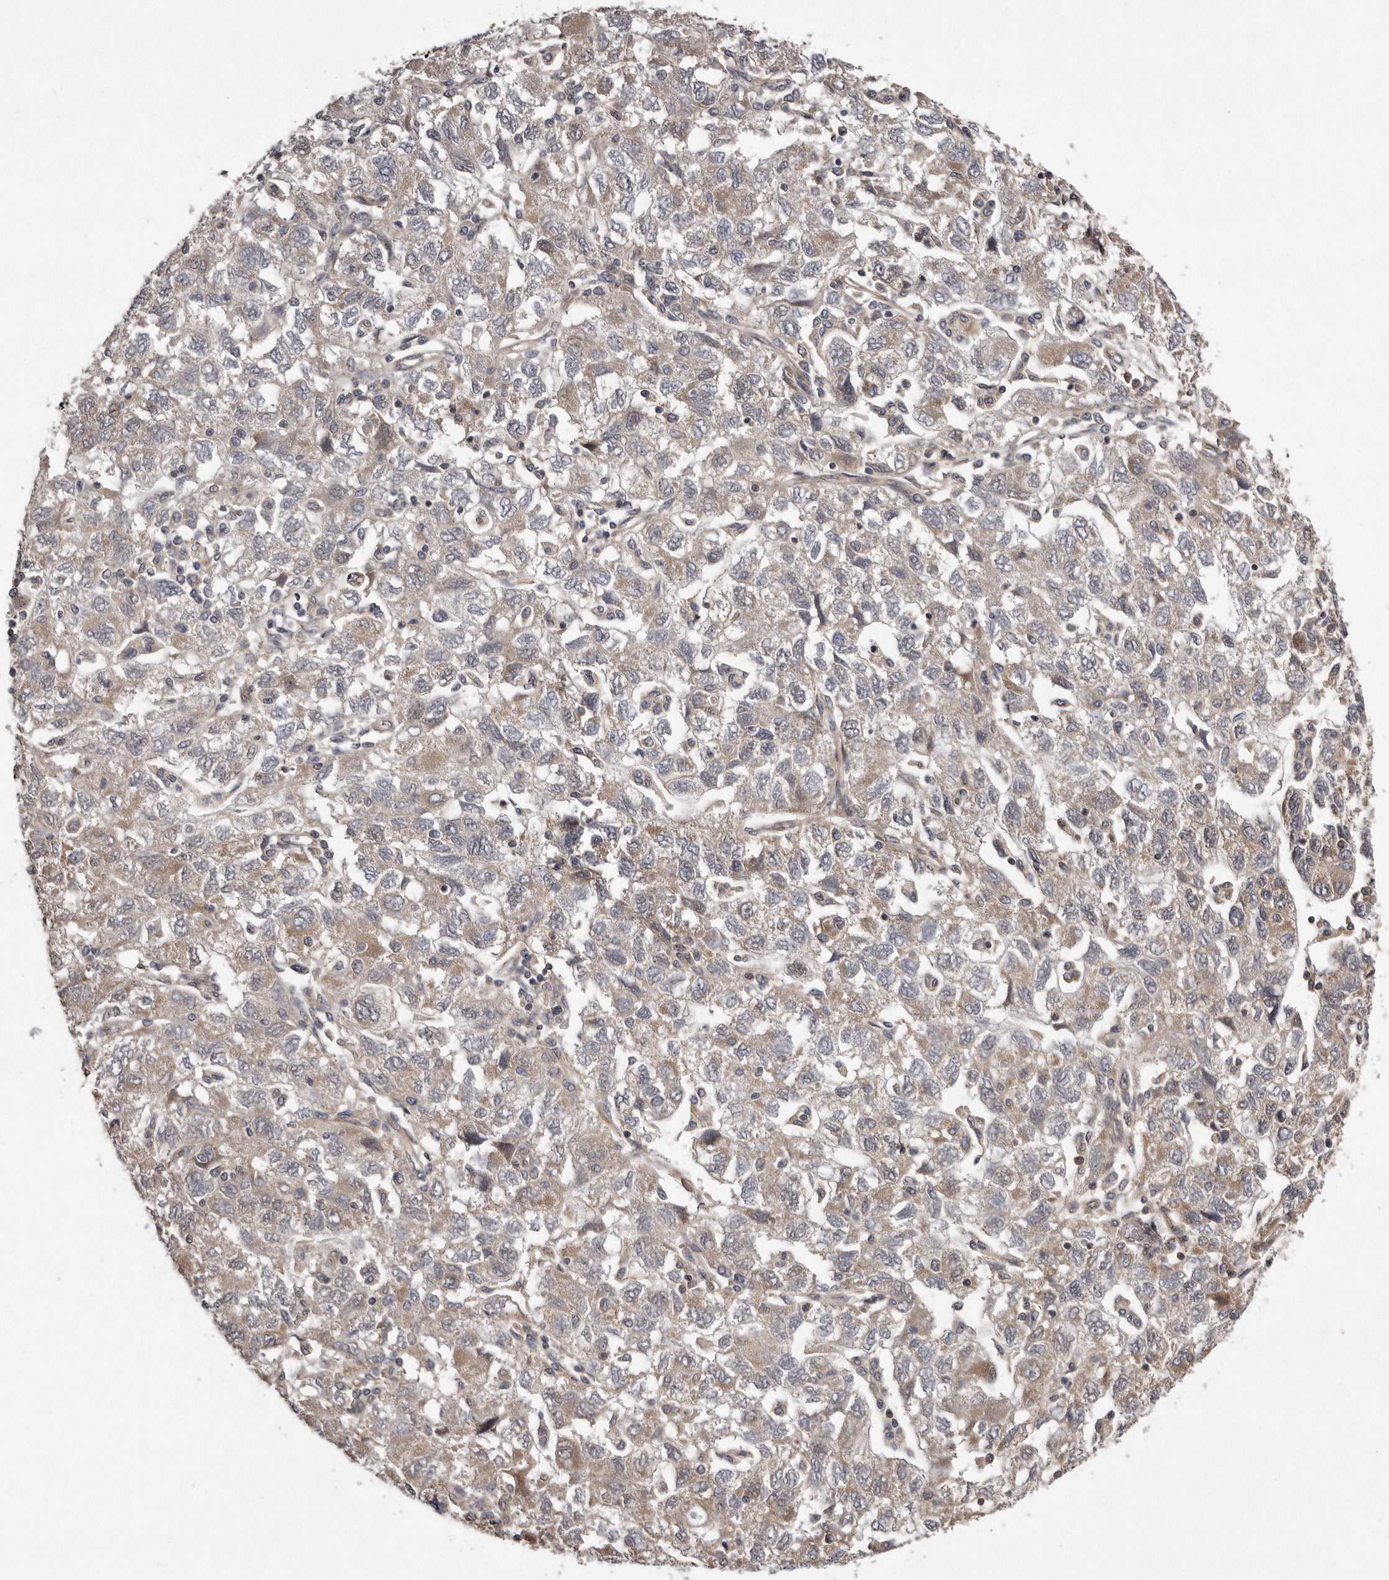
{"staining": {"intensity": "weak", "quantity": "25%-75%", "location": "cytoplasmic/membranous"}, "tissue": "ovarian cancer", "cell_type": "Tumor cells", "image_type": "cancer", "snomed": [{"axis": "morphology", "description": "Carcinoma, NOS"}, {"axis": "morphology", "description": "Cystadenocarcinoma, serous, NOS"}, {"axis": "topography", "description": "Ovary"}], "caption": "Tumor cells demonstrate low levels of weak cytoplasmic/membranous staining in approximately 25%-75% of cells in human ovarian cancer (carcinoma).", "gene": "ARMCX1", "patient": {"sex": "female", "age": 69}}